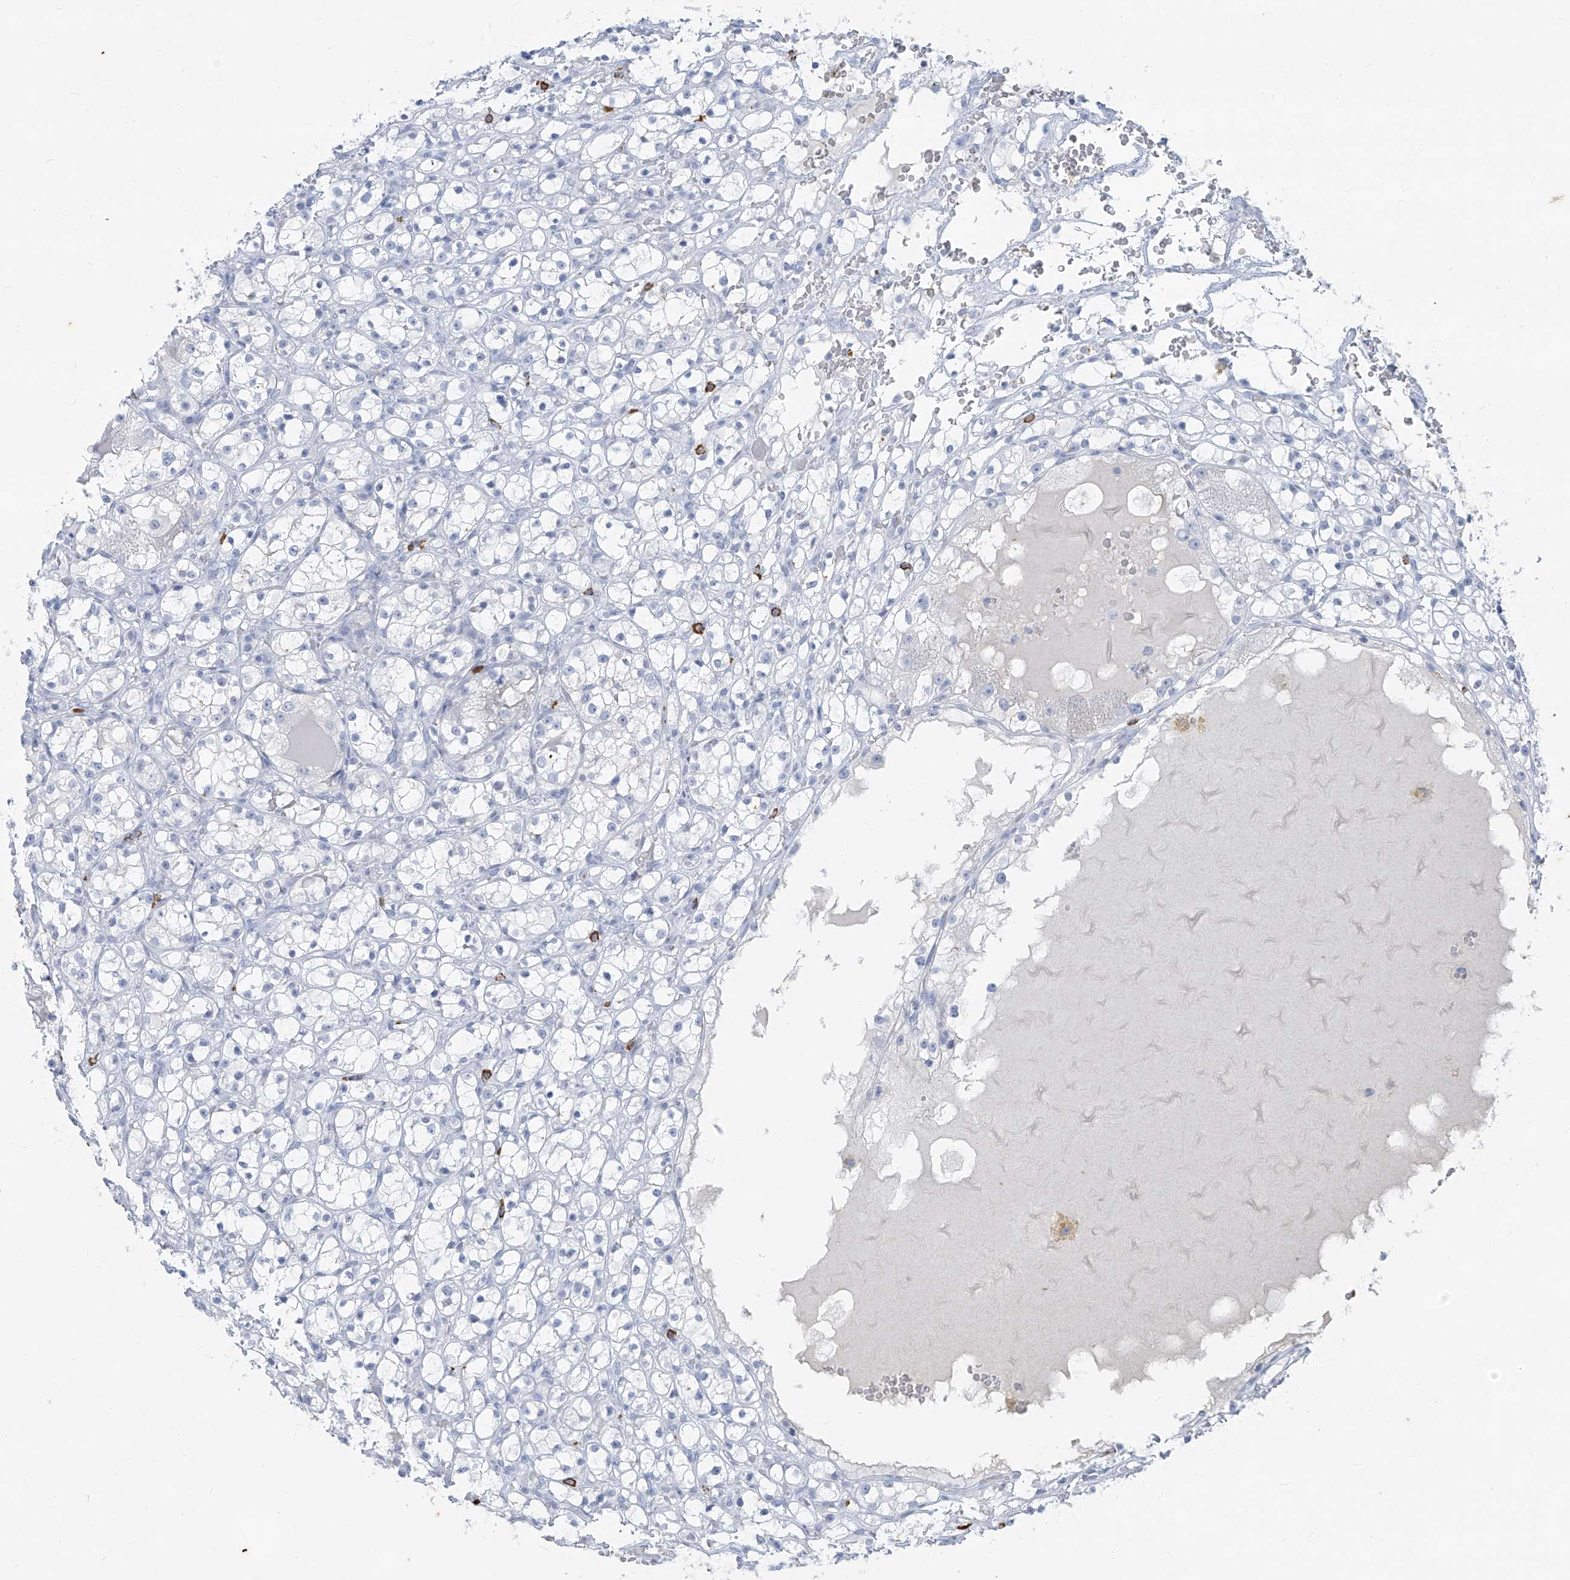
{"staining": {"intensity": "negative", "quantity": "none", "location": "none"}, "tissue": "renal cancer", "cell_type": "Tumor cells", "image_type": "cancer", "snomed": [{"axis": "morphology", "description": "Adenocarcinoma, NOS"}, {"axis": "topography", "description": "Kidney"}], "caption": "Tumor cells are negative for brown protein staining in renal cancer (adenocarcinoma).", "gene": "CX3CR1", "patient": {"sex": "male", "age": 61}}